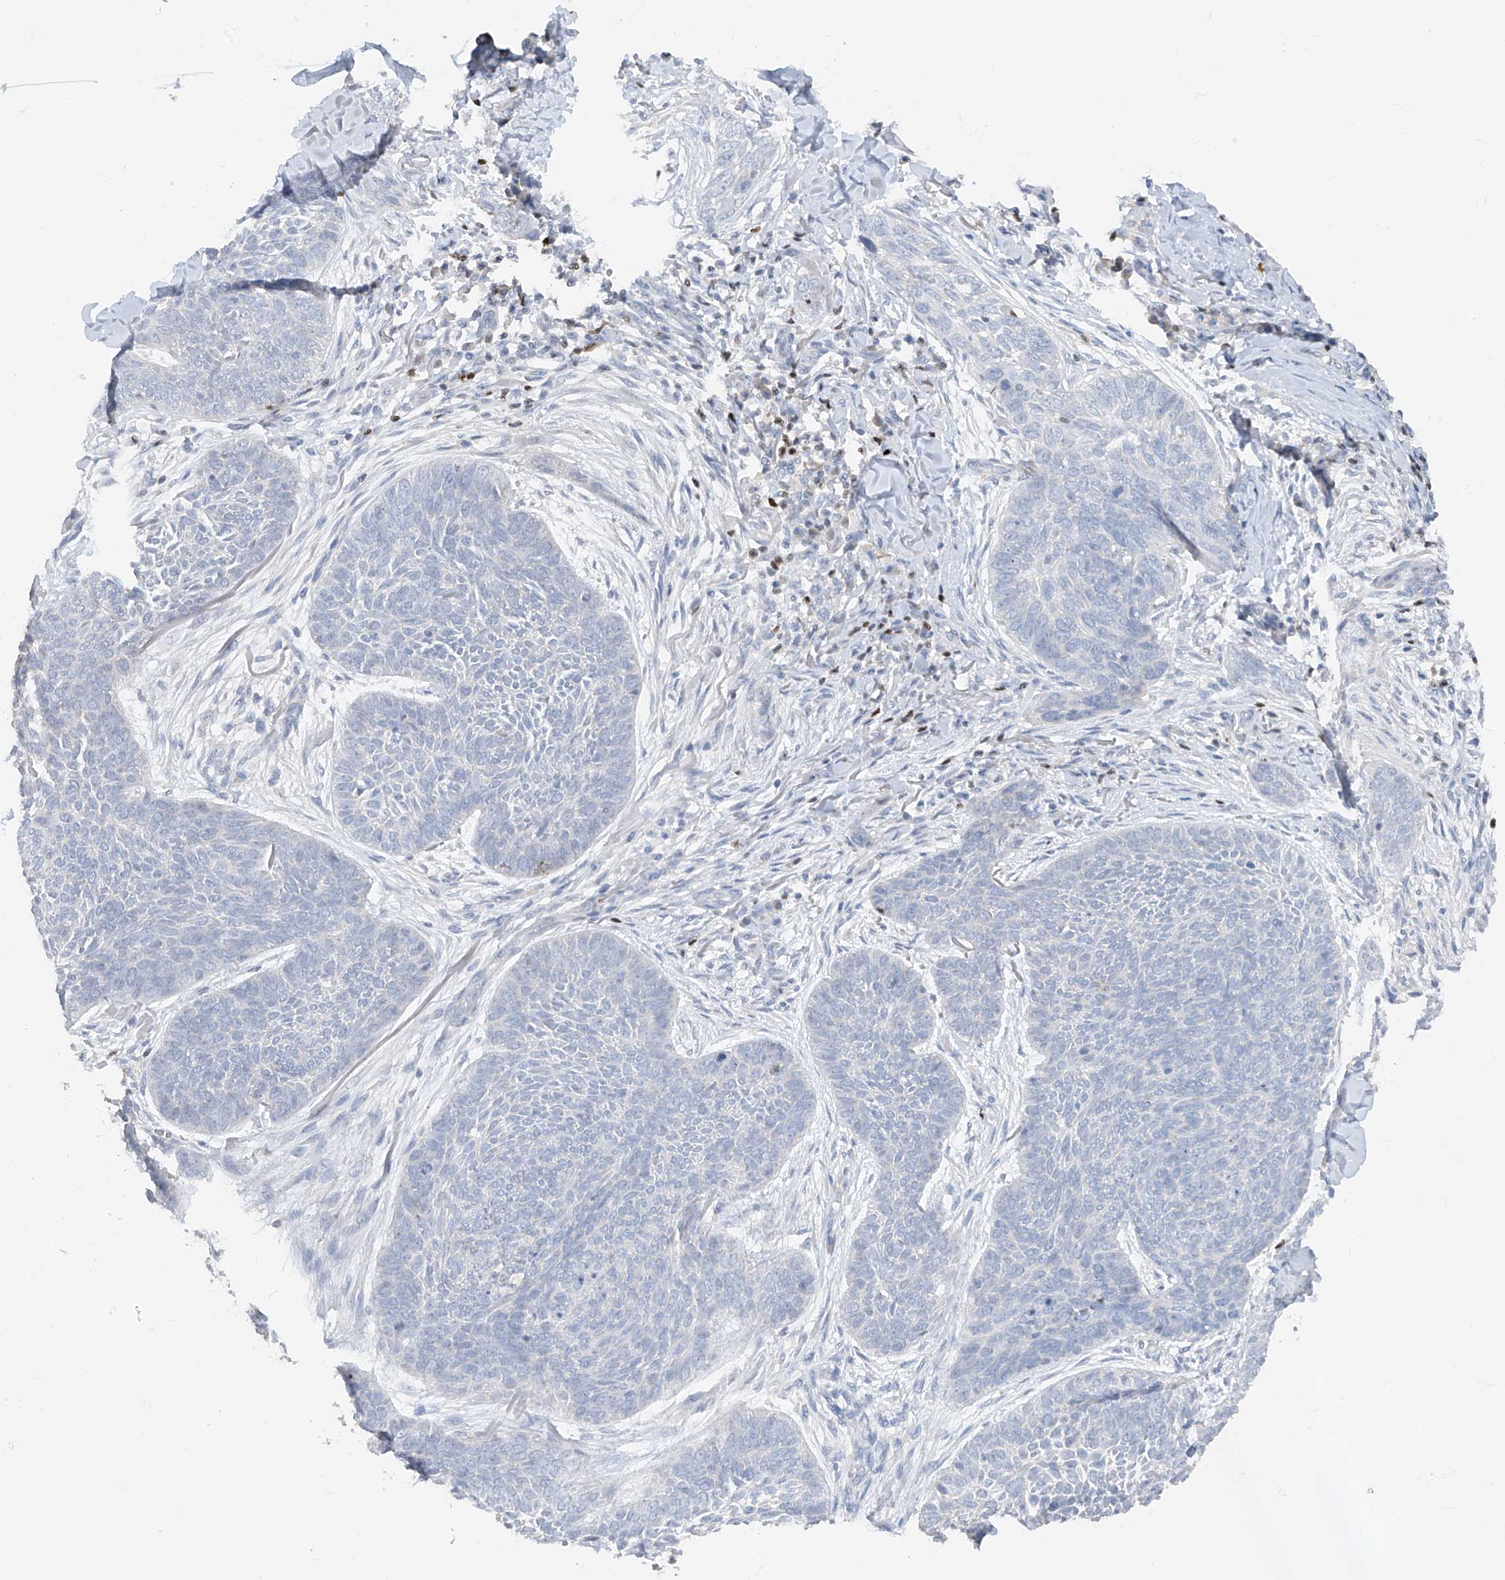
{"staining": {"intensity": "negative", "quantity": "none", "location": "none"}, "tissue": "skin cancer", "cell_type": "Tumor cells", "image_type": "cancer", "snomed": [{"axis": "morphology", "description": "Basal cell carcinoma"}, {"axis": "topography", "description": "Skin"}], "caption": "Immunohistochemical staining of human basal cell carcinoma (skin) exhibits no significant expression in tumor cells.", "gene": "TBX21", "patient": {"sex": "male", "age": 85}}